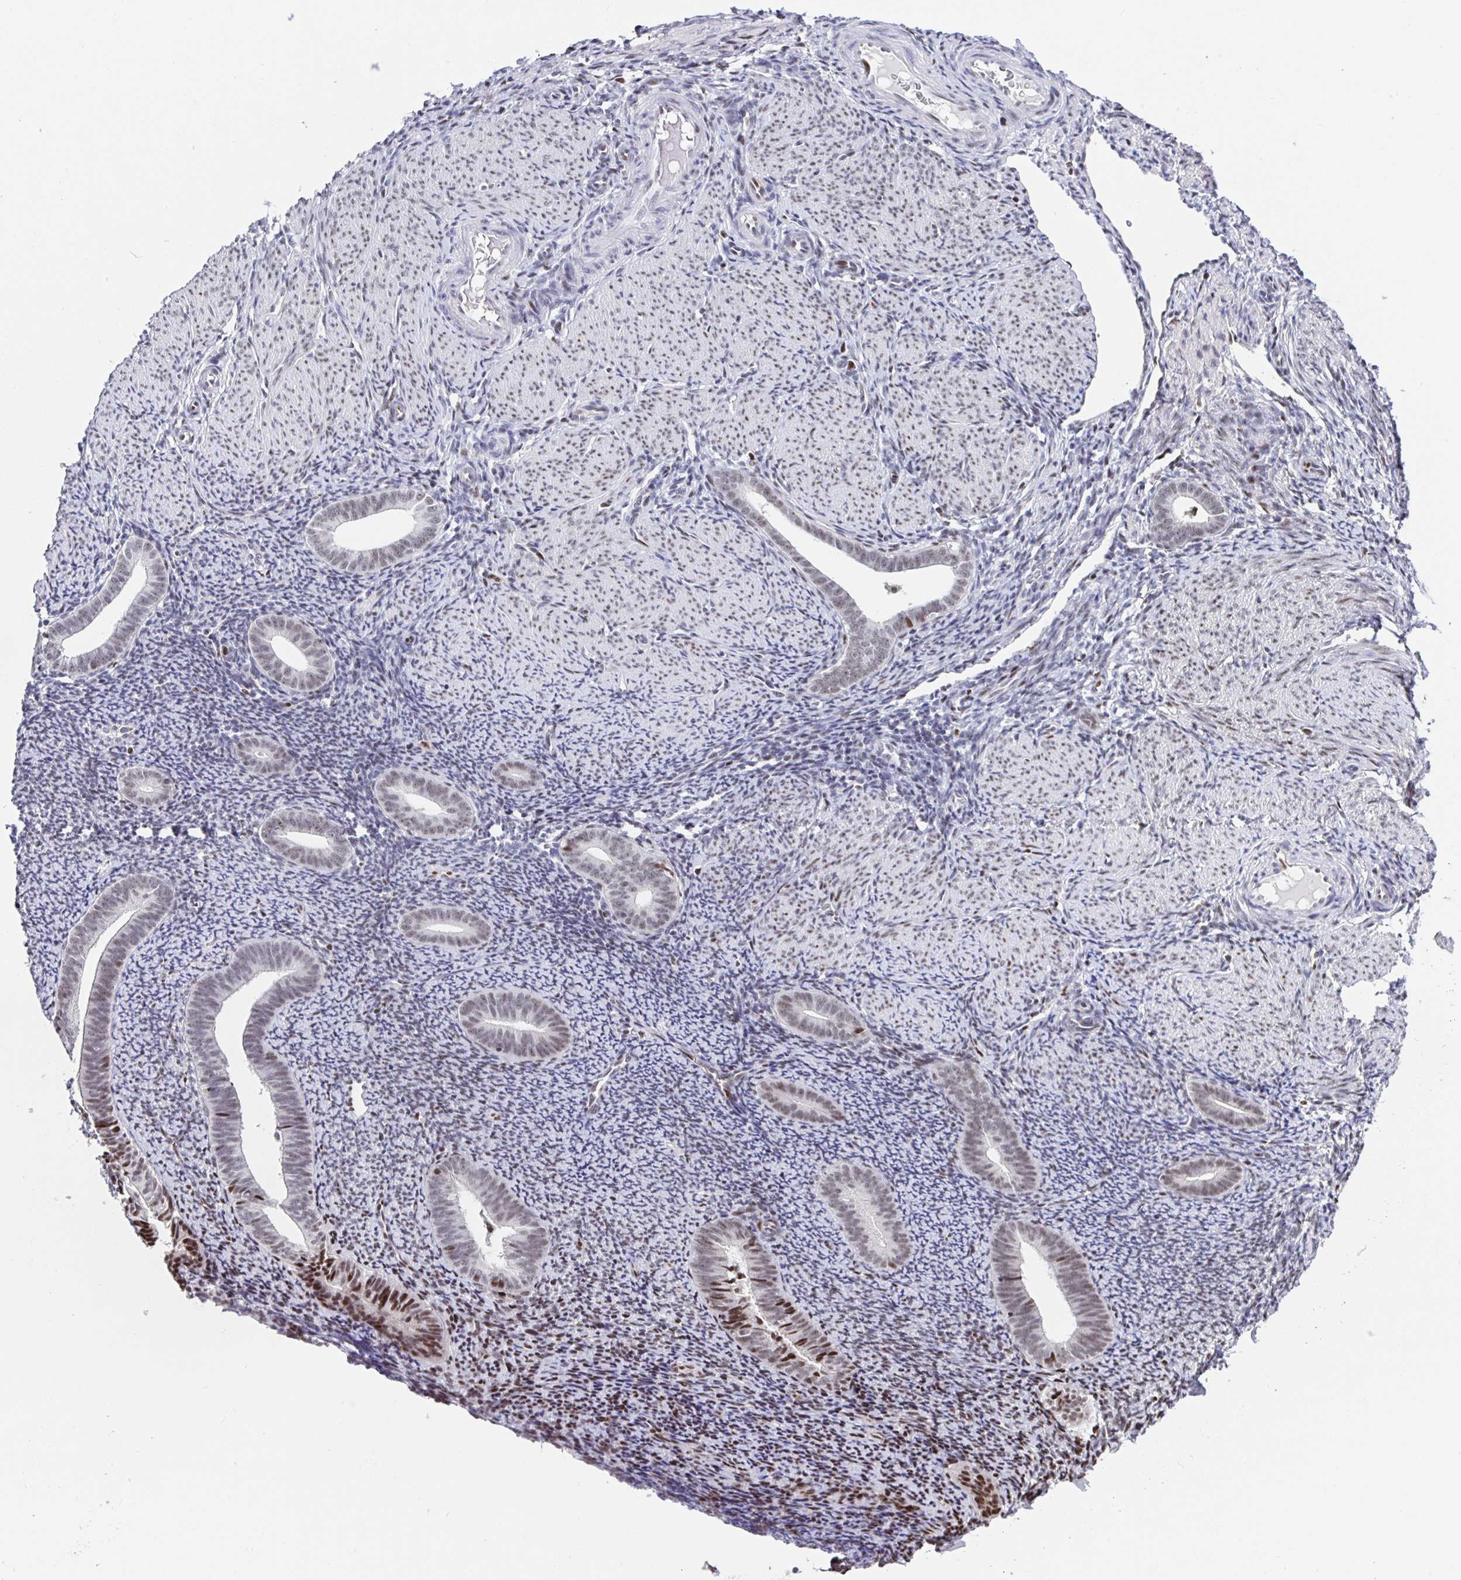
{"staining": {"intensity": "moderate", "quantity": "<25%", "location": "nuclear"}, "tissue": "endometrium", "cell_type": "Cells in endometrial stroma", "image_type": "normal", "snomed": [{"axis": "morphology", "description": "Normal tissue, NOS"}, {"axis": "topography", "description": "Endometrium"}], "caption": "This is an image of IHC staining of benign endometrium, which shows moderate expression in the nuclear of cells in endometrial stroma.", "gene": "SETD5", "patient": {"sex": "female", "age": 39}}